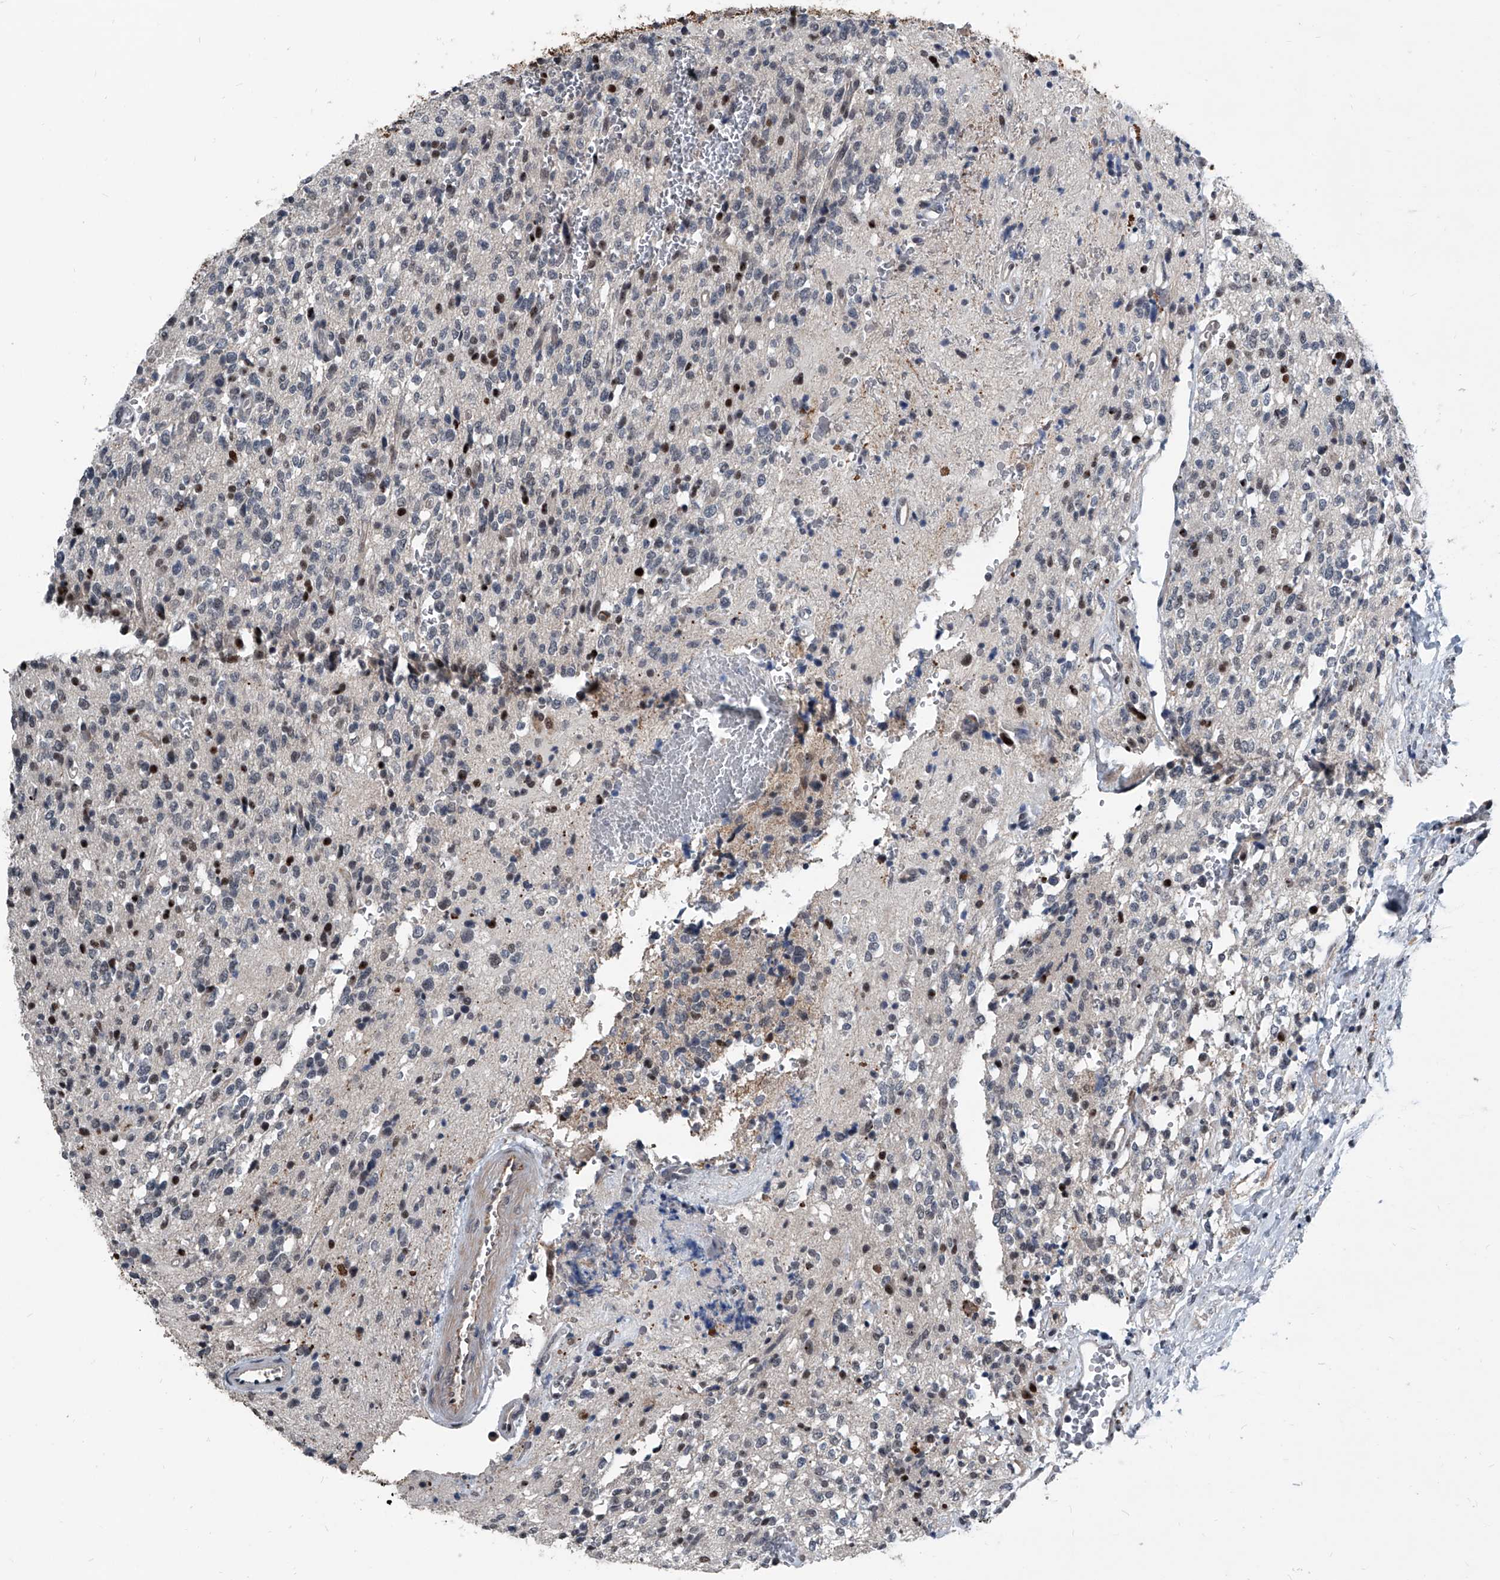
{"staining": {"intensity": "negative", "quantity": "none", "location": "none"}, "tissue": "glioma", "cell_type": "Tumor cells", "image_type": "cancer", "snomed": [{"axis": "morphology", "description": "Glioma, malignant, High grade"}, {"axis": "topography", "description": "Brain"}], "caption": "IHC image of neoplastic tissue: malignant high-grade glioma stained with DAB (3,3'-diaminobenzidine) shows no significant protein staining in tumor cells.", "gene": "MEN1", "patient": {"sex": "male", "age": 34}}